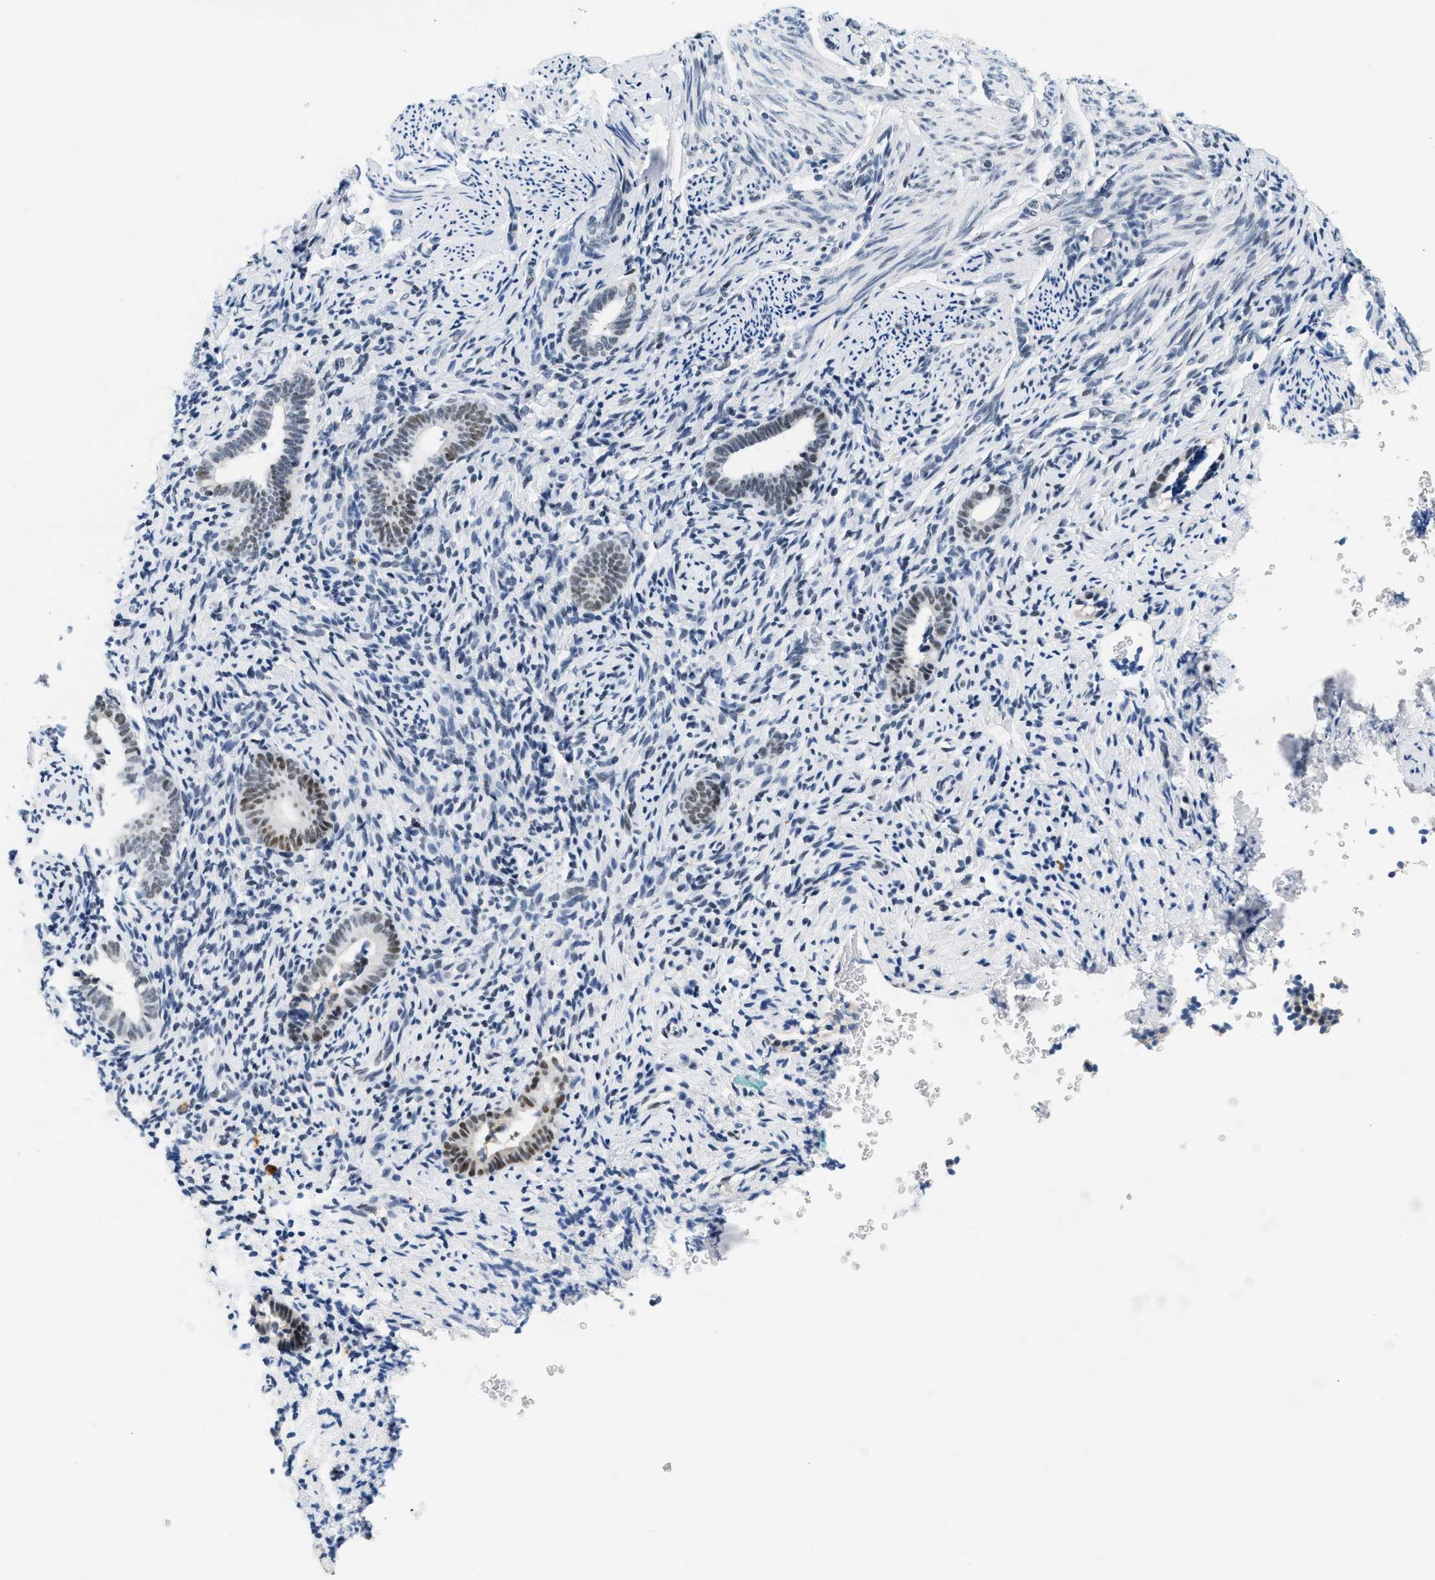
{"staining": {"intensity": "negative", "quantity": "none", "location": "none"}, "tissue": "endometrium", "cell_type": "Cells in endometrial stroma", "image_type": "normal", "snomed": [{"axis": "morphology", "description": "Normal tissue, NOS"}, {"axis": "topography", "description": "Endometrium"}], "caption": "A high-resolution micrograph shows immunohistochemistry (IHC) staining of unremarkable endometrium, which shows no significant expression in cells in endometrial stroma. Nuclei are stained in blue.", "gene": "ATF2", "patient": {"sex": "female", "age": 51}}